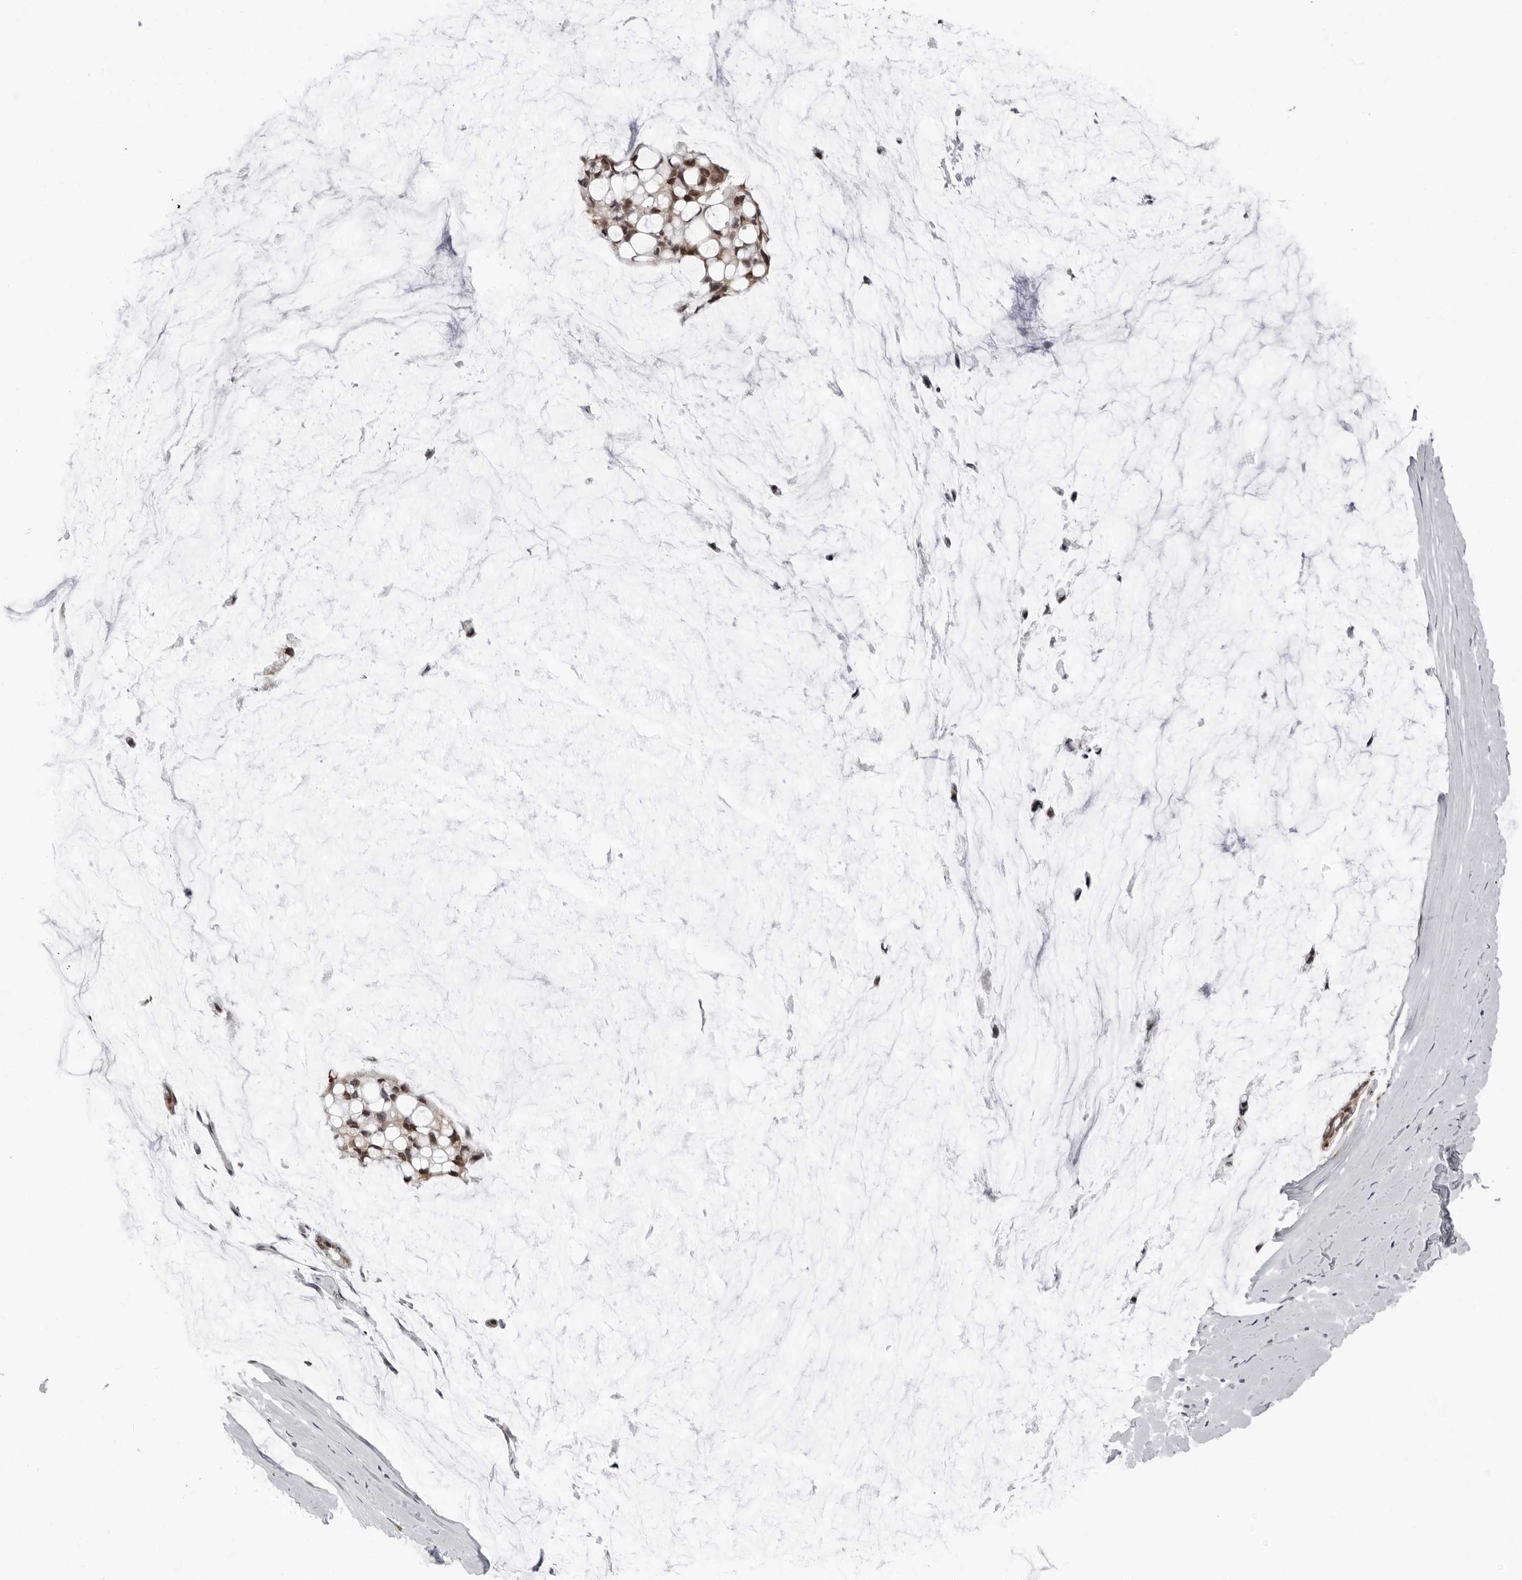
{"staining": {"intensity": "moderate", "quantity": ">75%", "location": "cytoplasmic/membranous,nuclear"}, "tissue": "ovarian cancer", "cell_type": "Tumor cells", "image_type": "cancer", "snomed": [{"axis": "morphology", "description": "Cystadenocarcinoma, mucinous, NOS"}, {"axis": "topography", "description": "Ovary"}], "caption": "Protein expression analysis of ovarian cancer (mucinous cystadenocarcinoma) demonstrates moderate cytoplasmic/membranous and nuclear staining in about >75% of tumor cells.", "gene": "PIP4K2C", "patient": {"sex": "female", "age": 39}}